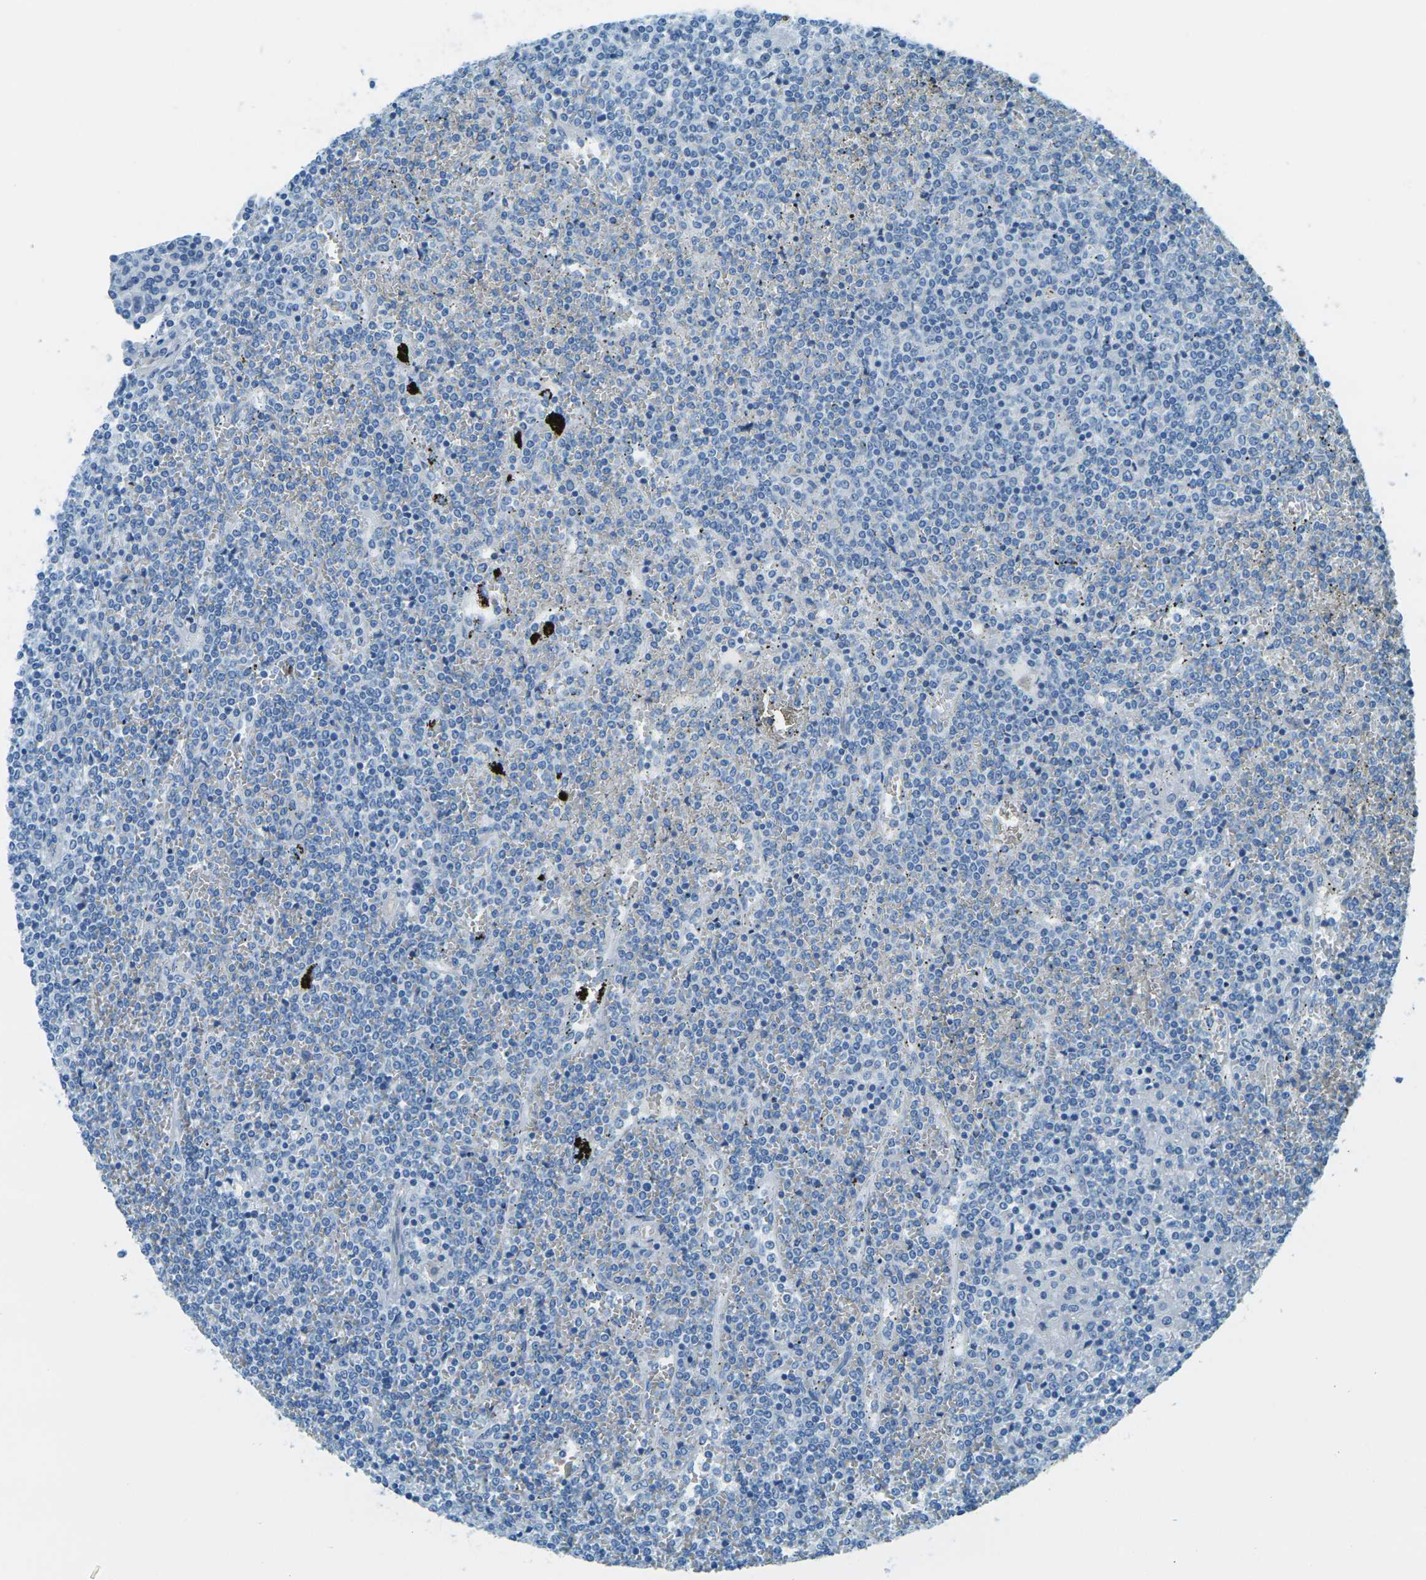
{"staining": {"intensity": "negative", "quantity": "none", "location": "none"}, "tissue": "lymphoma", "cell_type": "Tumor cells", "image_type": "cancer", "snomed": [{"axis": "morphology", "description": "Malignant lymphoma, non-Hodgkin's type, Low grade"}, {"axis": "topography", "description": "Spleen"}], "caption": "Human lymphoma stained for a protein using IHC exhibits no staining in tumor cells.", "gene": "OCLN", "patient": {"sex": "female", "age": 19}}